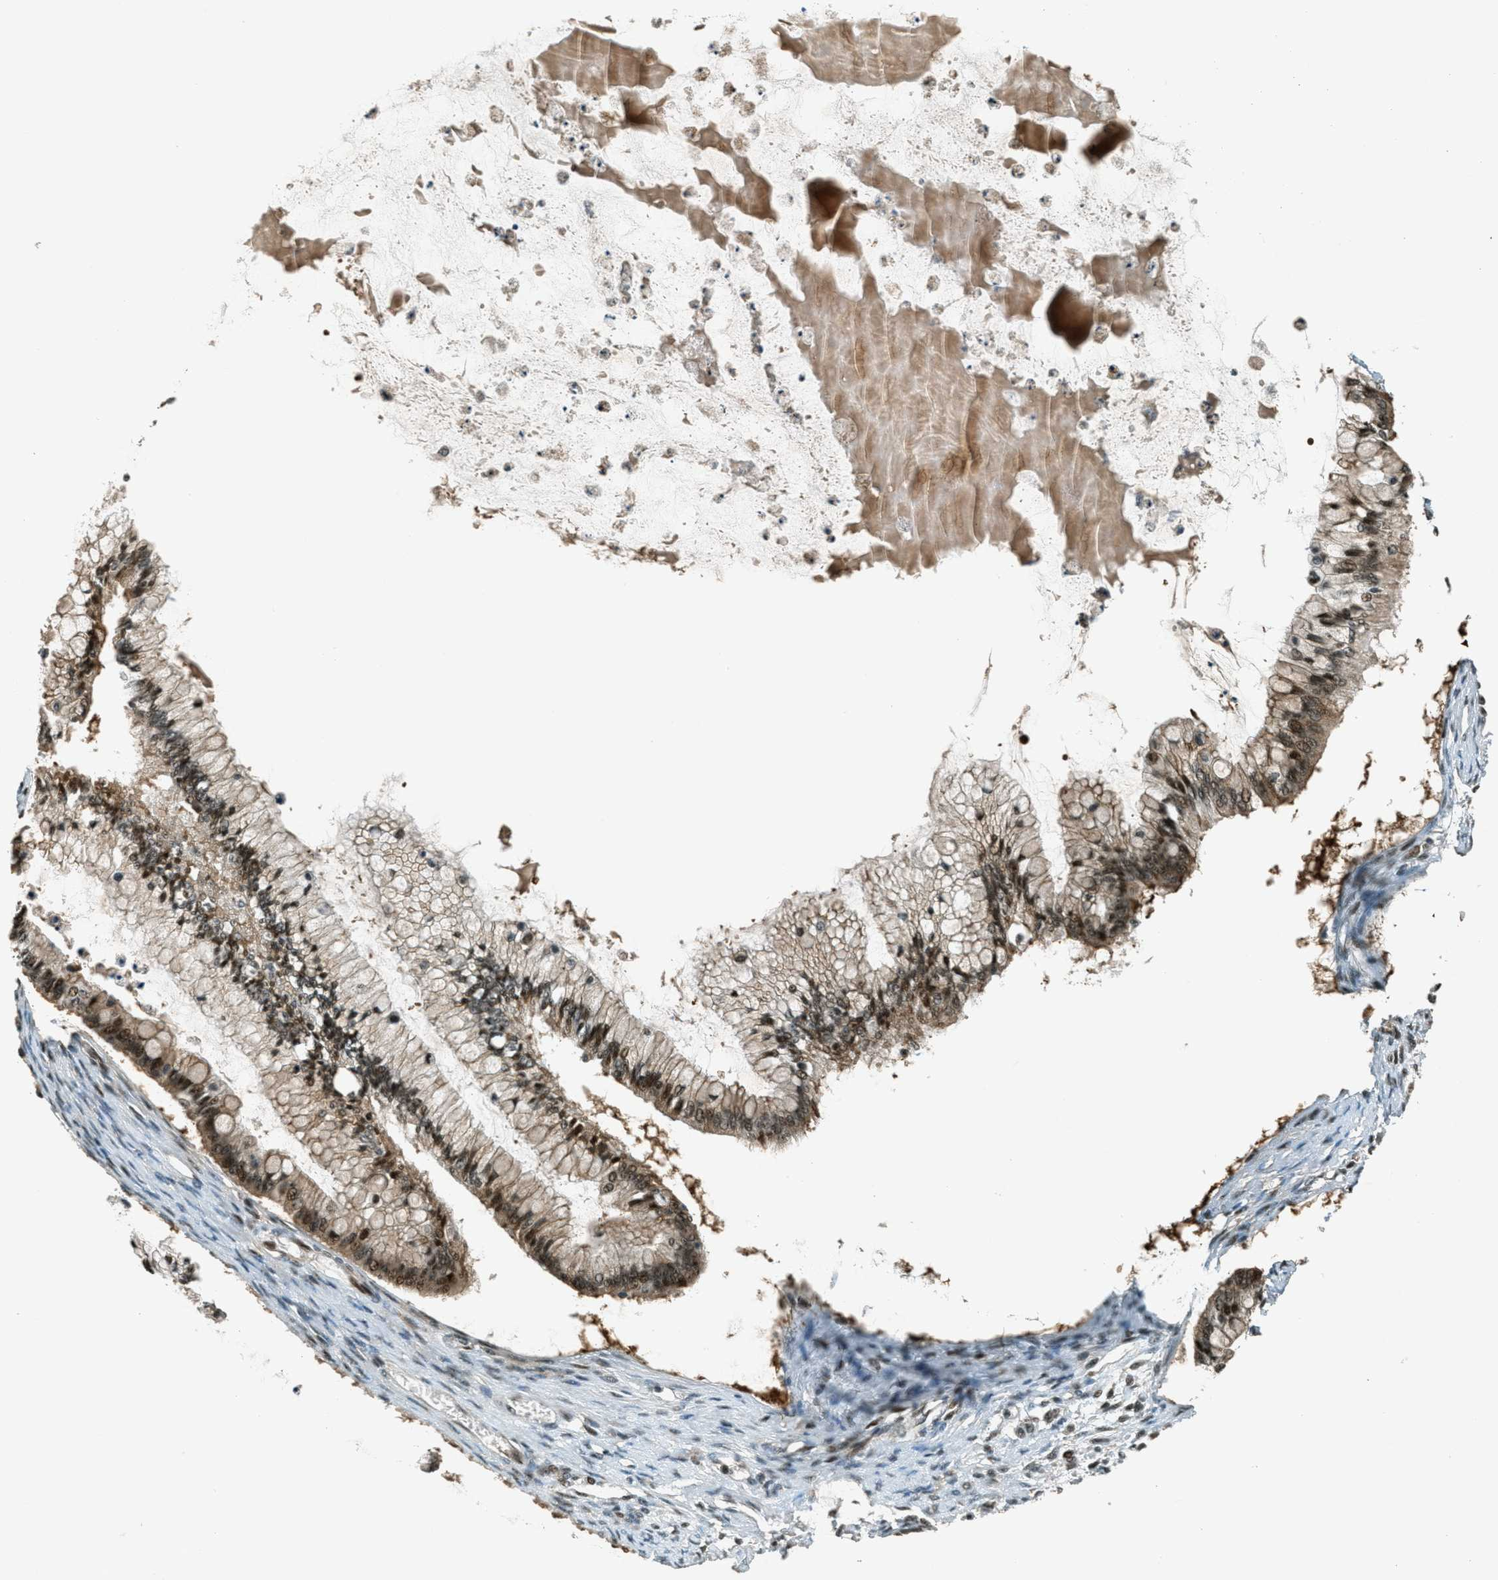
{"staining": {"intensity": "strong", "quantity": ">75%", "location": "cytoplasmic/membranous,nuclear"}, "tissue": "ovarian cancer", "cell_type": "Tumor cells", "image_type": "cancer", "snomed": [{"axis": "morphology", "description": "Cystadenocarcinoma, mucinous, NOS"}, {"axis": "topography", "description": "Ovary"}], "caption": "The immunohistochemical stain labels strong cytoplasmic/membranous and nuclear expression in tumor cells of mucinous cystadenocarcinoma (ovarian) tissue.", "gene": "FOXM1", "patient": {"sex": "female", "age": 57}}